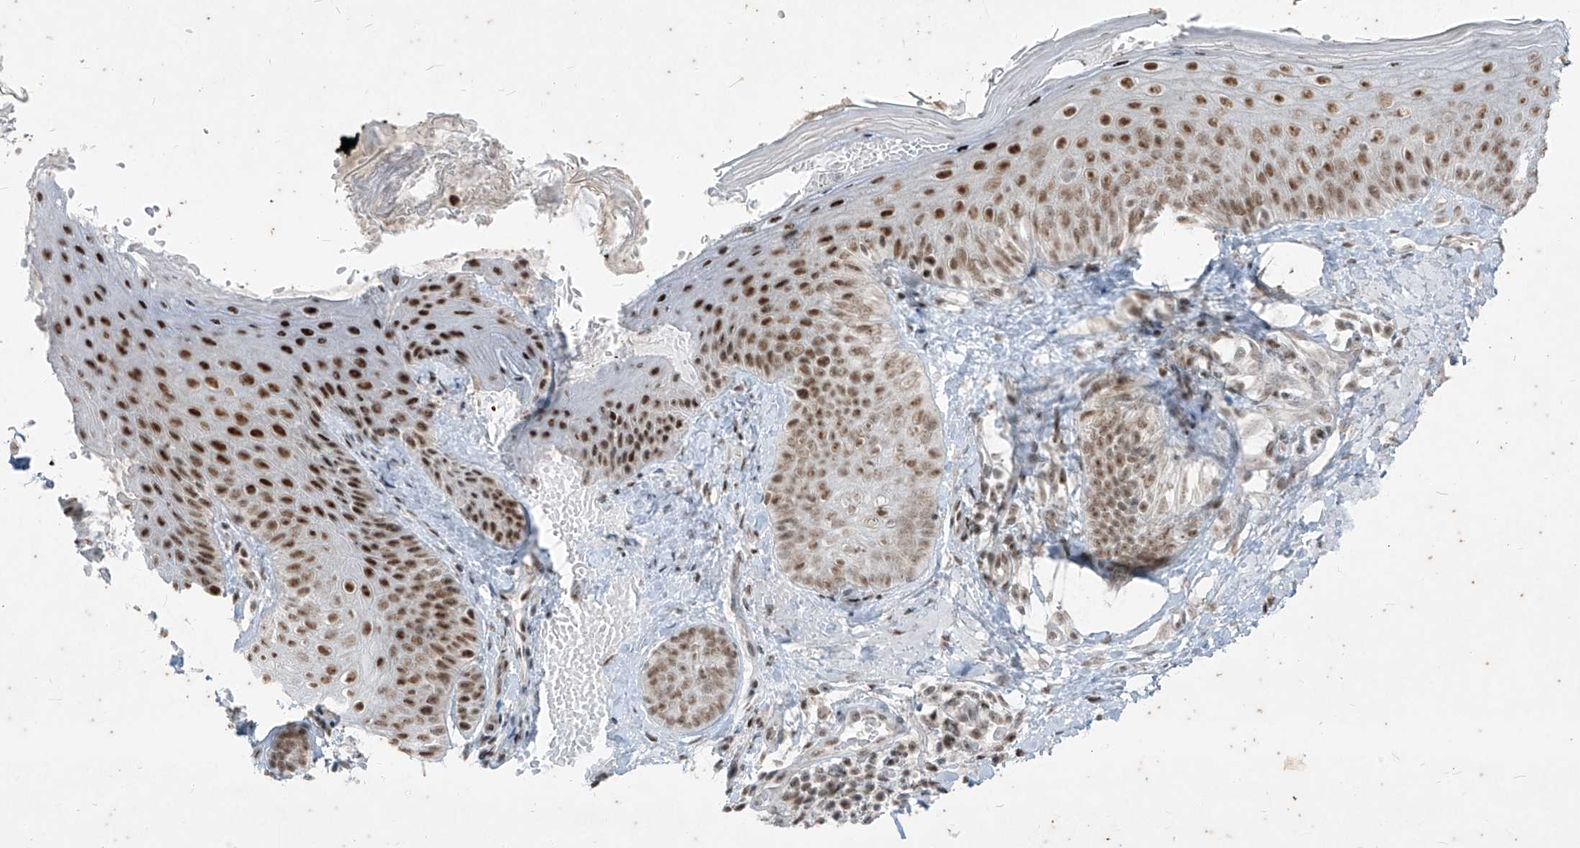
{"staining": {"intensity": "moderate", "quantity": ">75%", "location": "nuclear"}, "tissue": "skin", "cell_type": "Fibroblasts", "image_type": "normal", "snomed": [{"axis": "morphology", "description": "Normal tissue, NOS"}, {"axis": "topography", "description": "Skin"}], "caption": "Moderate nuclear staining is seen in about >75% of fibroblasts in benign skin. The protein is stained brown, and the nuclei are stained in blue (DAB (3,3'-diaminobenzidine) IHC with brightfield microscopy, high magnification).", "gene": "ZNF354B", "patient": {"sex": "male", "age": 57}}